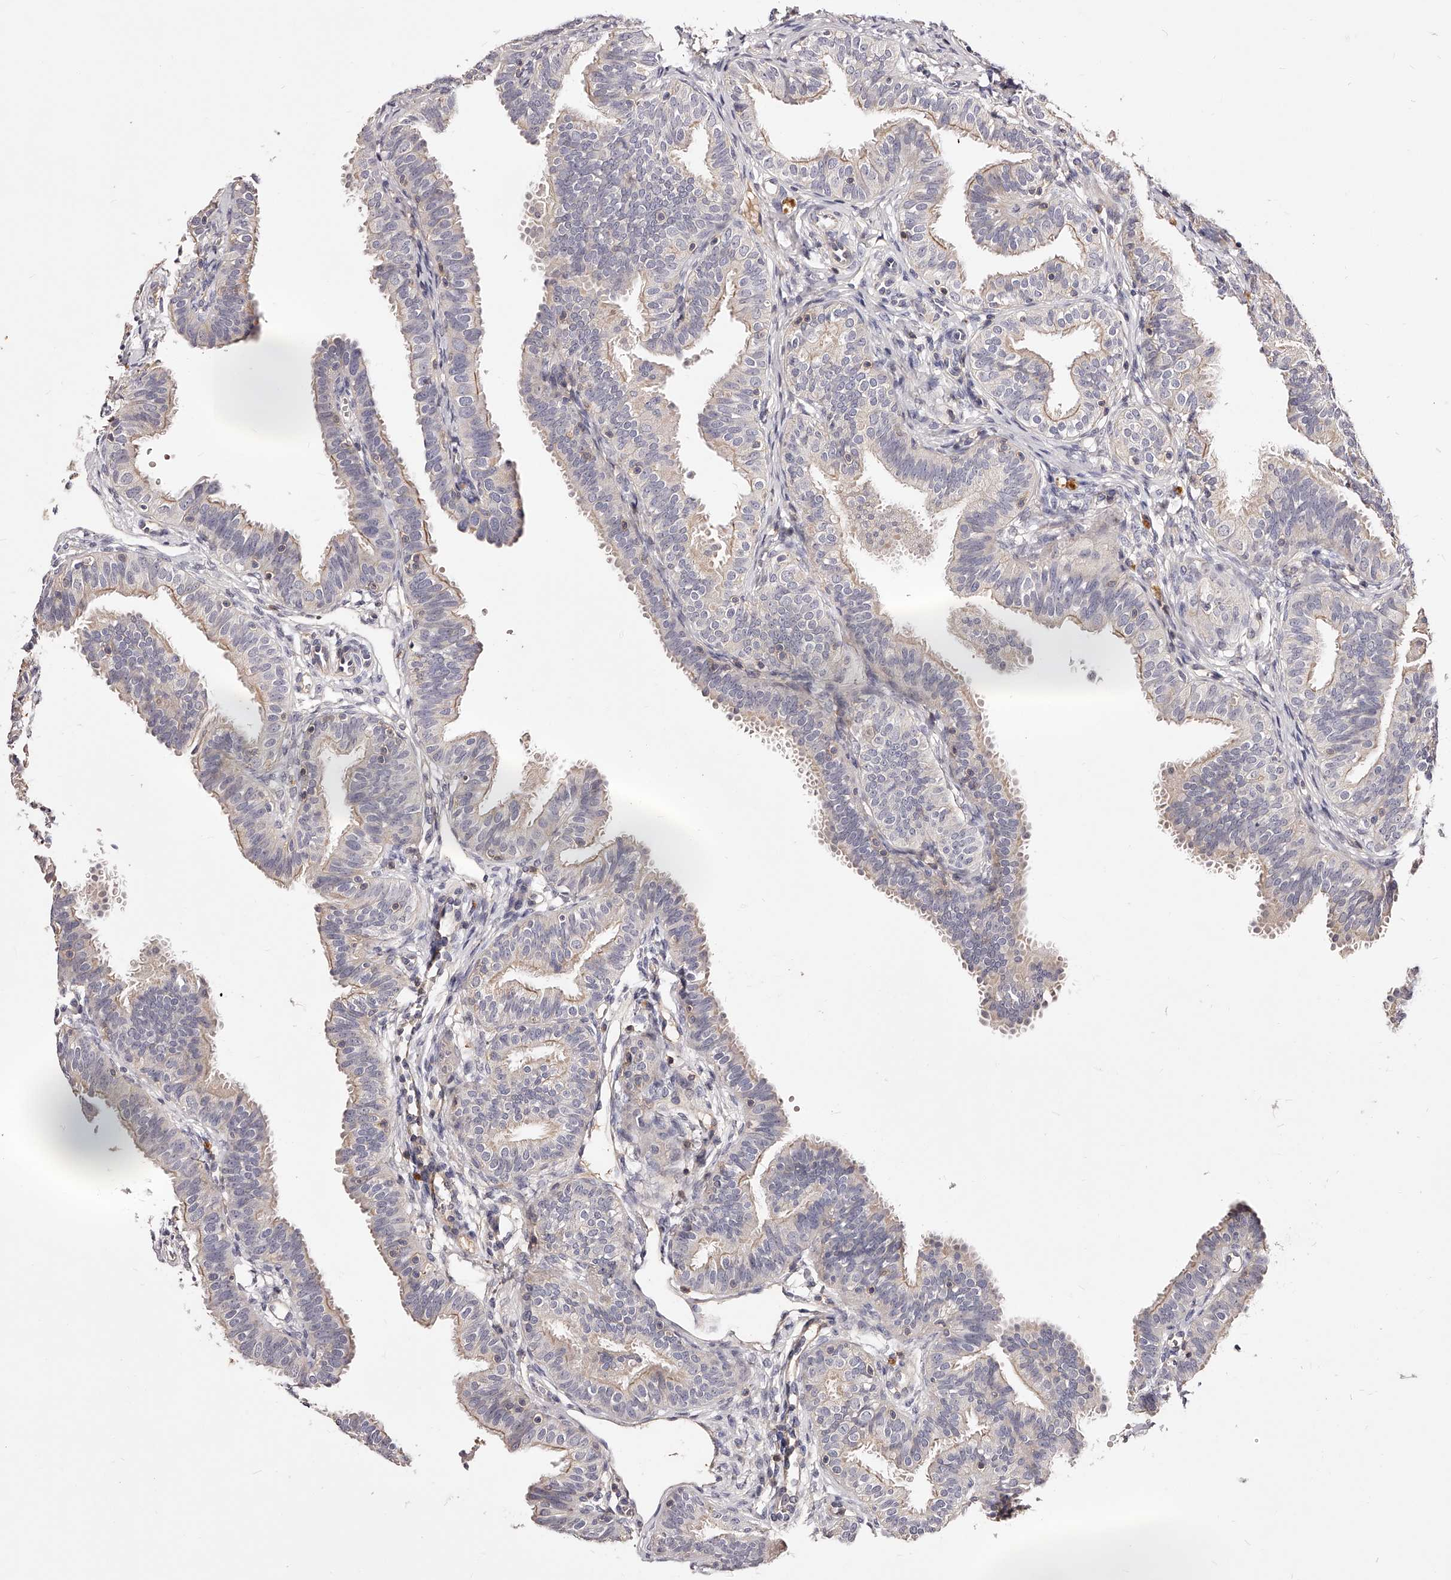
{"staining": {"intensity": "negative", "quantity": "none", "location": "none"}, "tissue": "fallopian tube", "cell_type": "Glandular cells", "image_type": "normal", "snomed": [{"axis": "morphology", "description": "Normal tissue, NOS"}, {"axis": "topography", "description": "Fallopian tube"}], "caption": "This is an immunohistochemistry micrograph of unremarkable human fallopian tube. There is no expression in glandular cells.", "gene": "PHACTR1", "patient": {"sex": "female", "age": 35}}